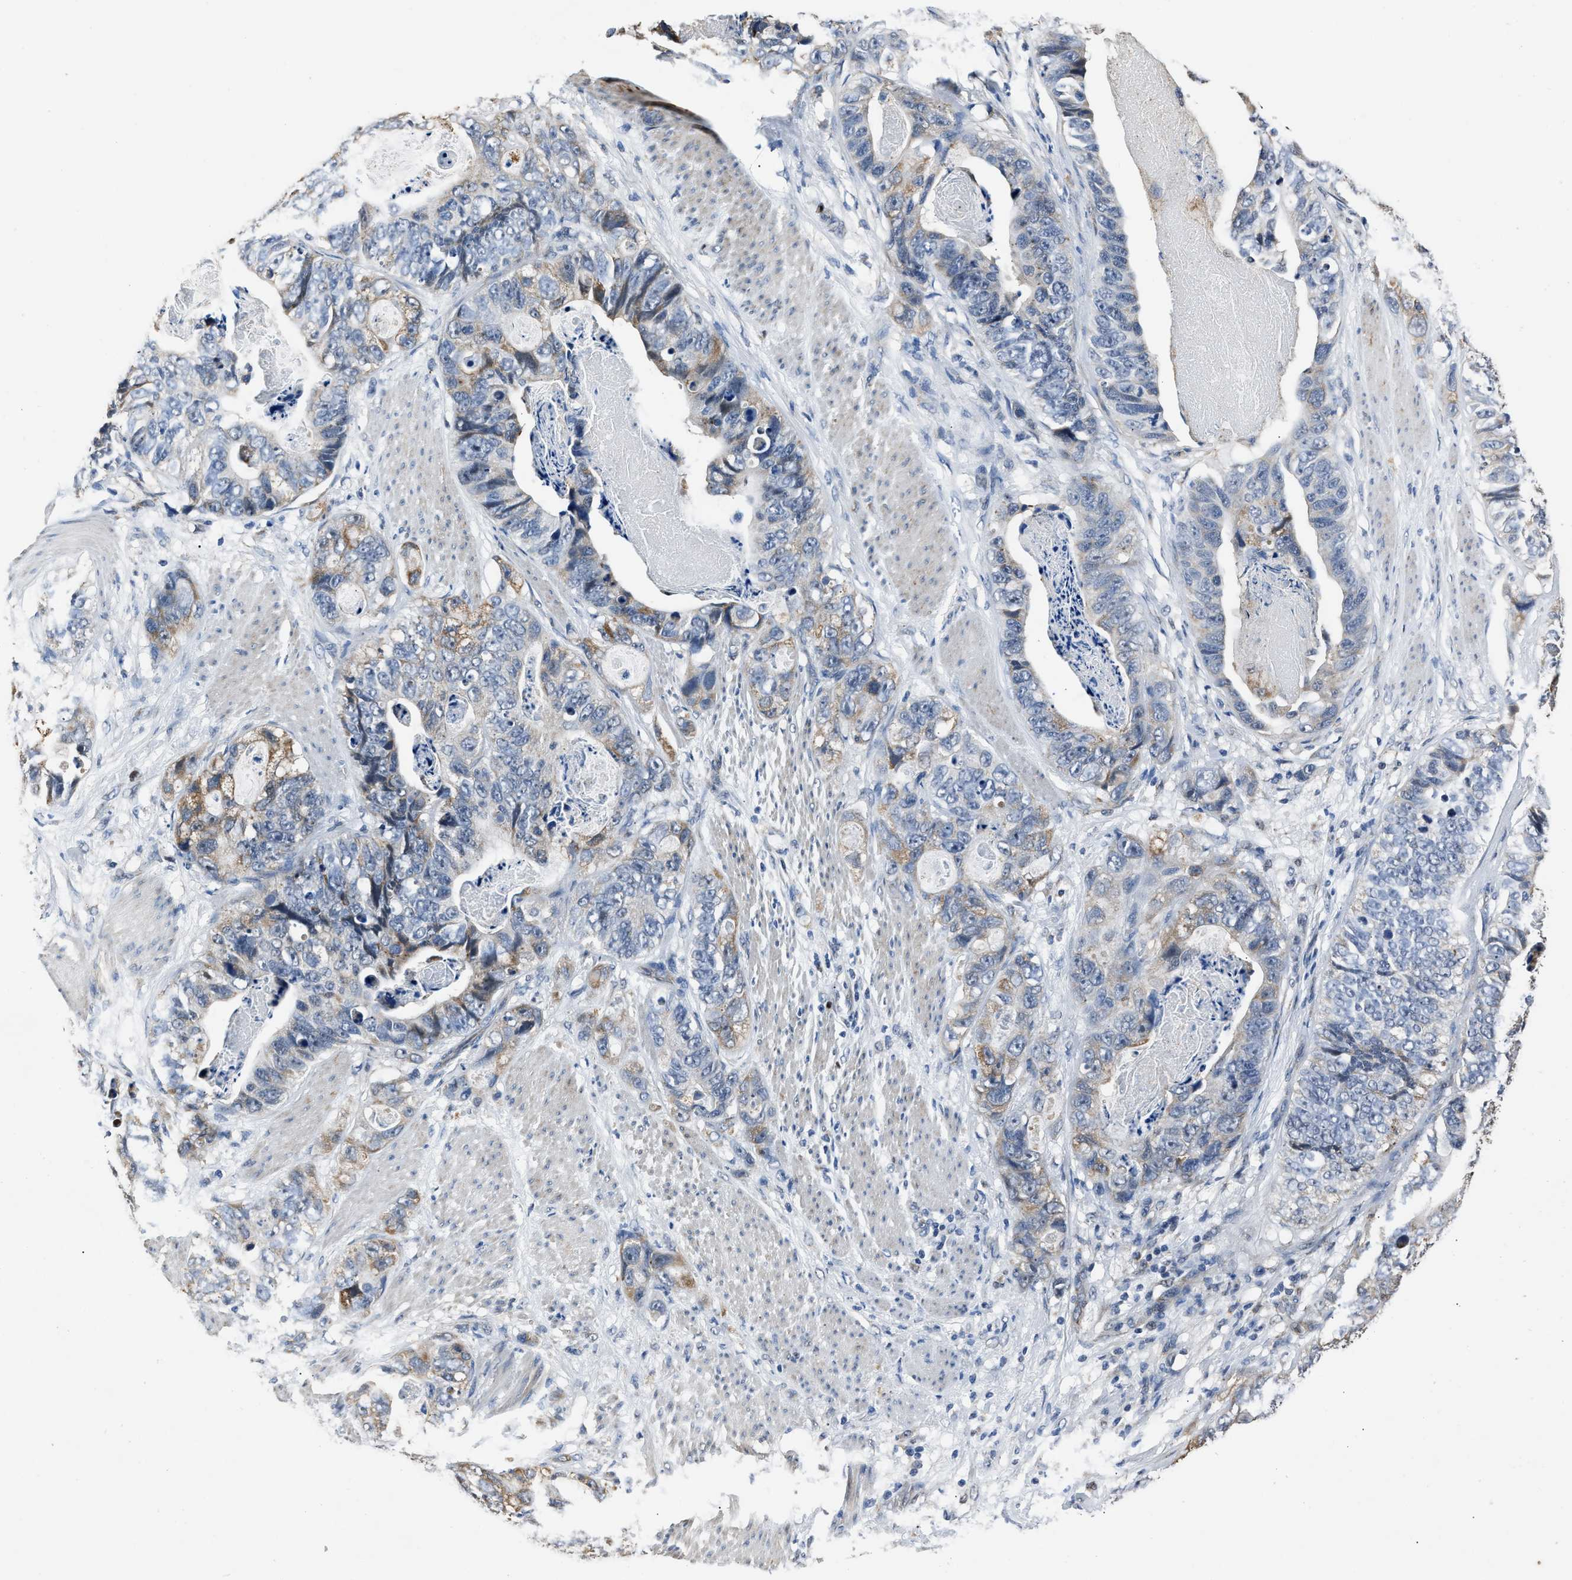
{"staining": {"intensity": "moderate", "quantity": "<25%", "location": "cytoplasmic/membranous"}, "tissue": "stomach cancer", "cell_type": "Tumor cells", "image_type": "cancer", "snomed": [{"axis": "morphology", "description": "Adenocarcinoma, NOS"}, {"axis": "topography", "description": "Stomach"}], "caption": "Stomach cancer stained for a protein (brown) exhibits moderate cytoplasmic/membranous positive staining in approximately <25% of tumor cells.", "gene": "NSUN5", "patient": {"sex": "female", "age": 89}}